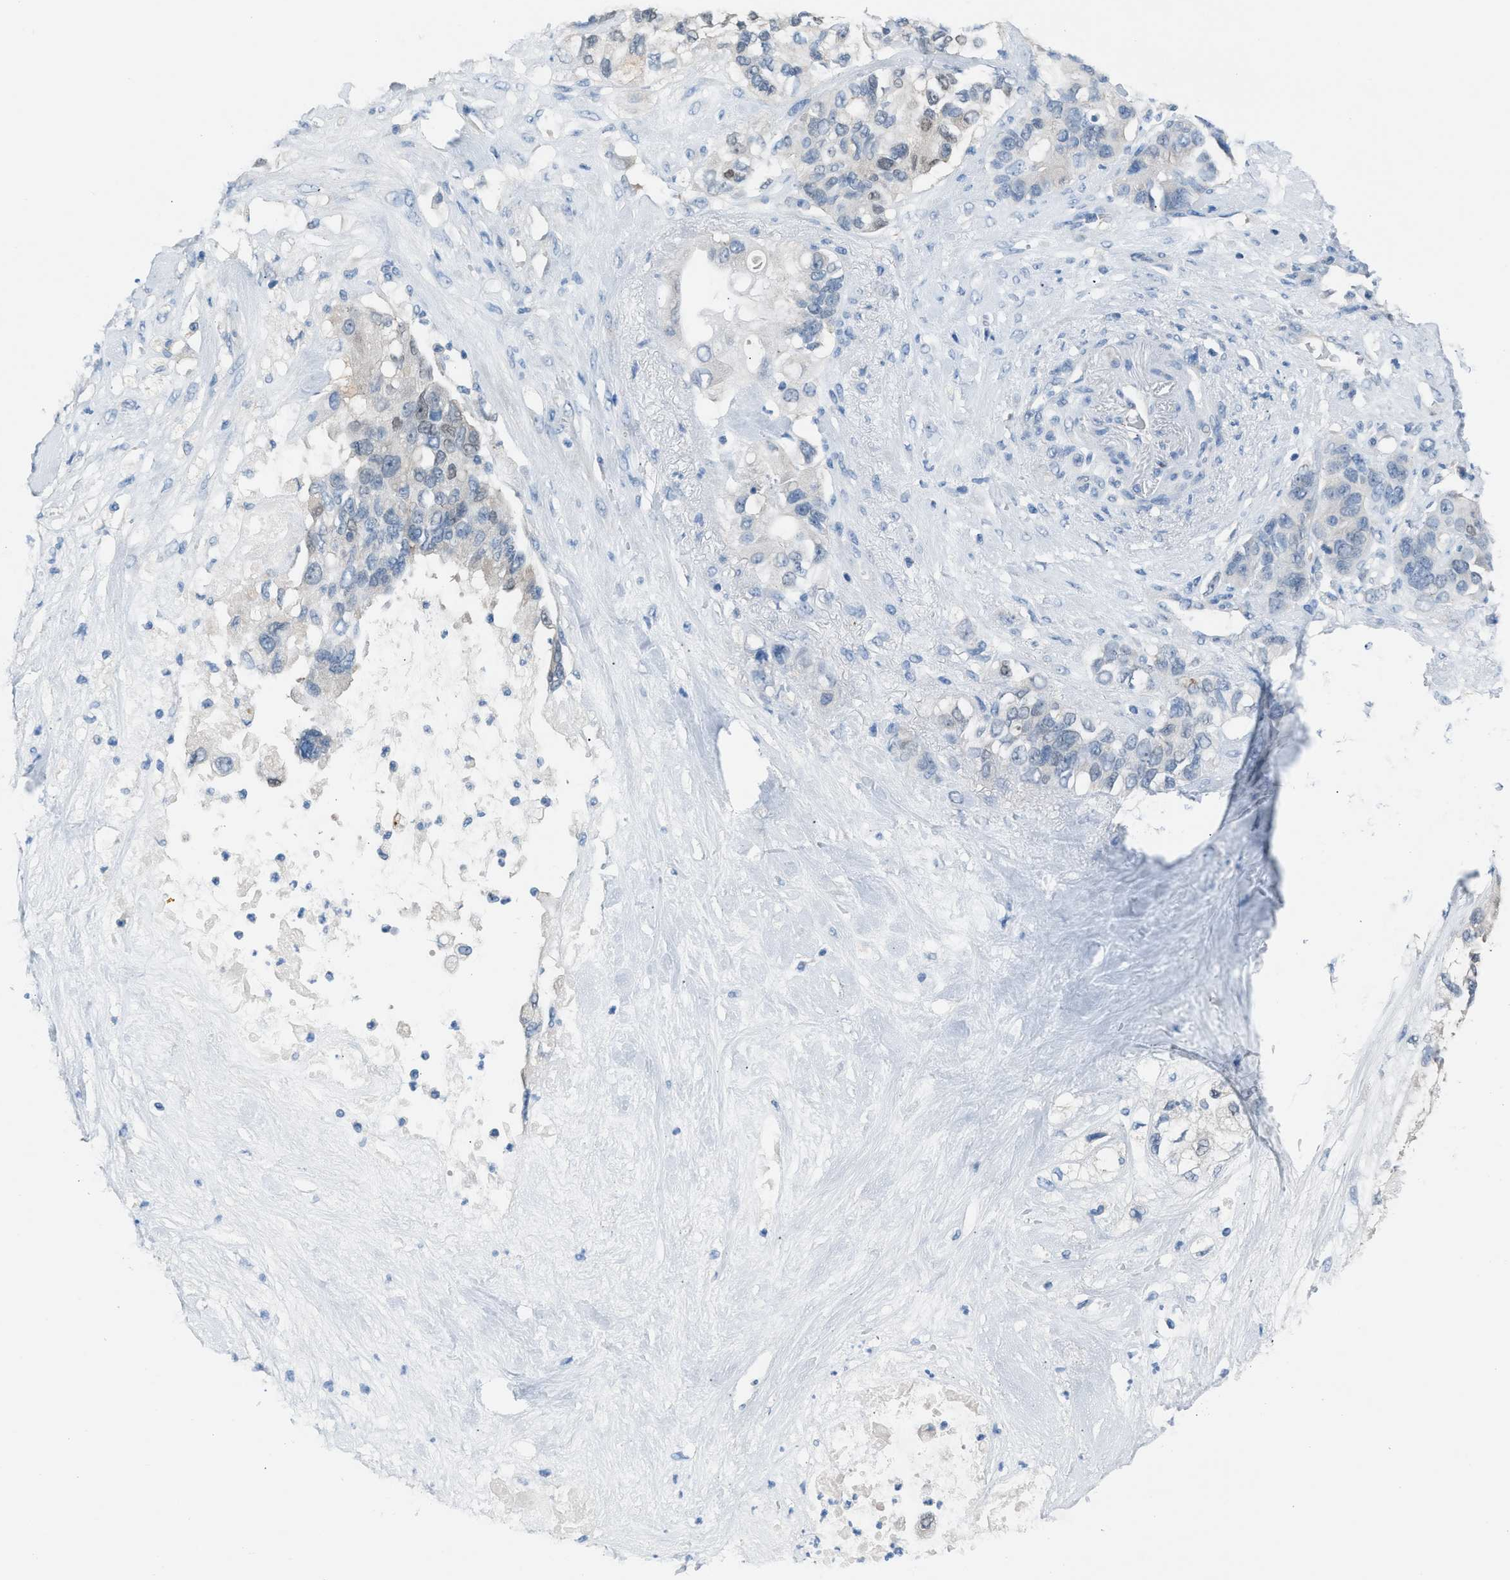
{"staining": {"intensity": "negative", "quantity": "none", "location": "none"}, "tissue": "pancreatic cancer", "cell_type": "Tumor cells", "image_type": "cancer", "snomed": [{"axis": "morphology", "description": "Adenocarcinoma, NOS"}, {"axis": "topography", "description": "Pancreas"}], "caption": "The micrograph demonstrates no significant positivity in tumor cells of pancreatic cancer.", "gene": "CLEC10A", "patient": {"sex": "female", "age": 56}}